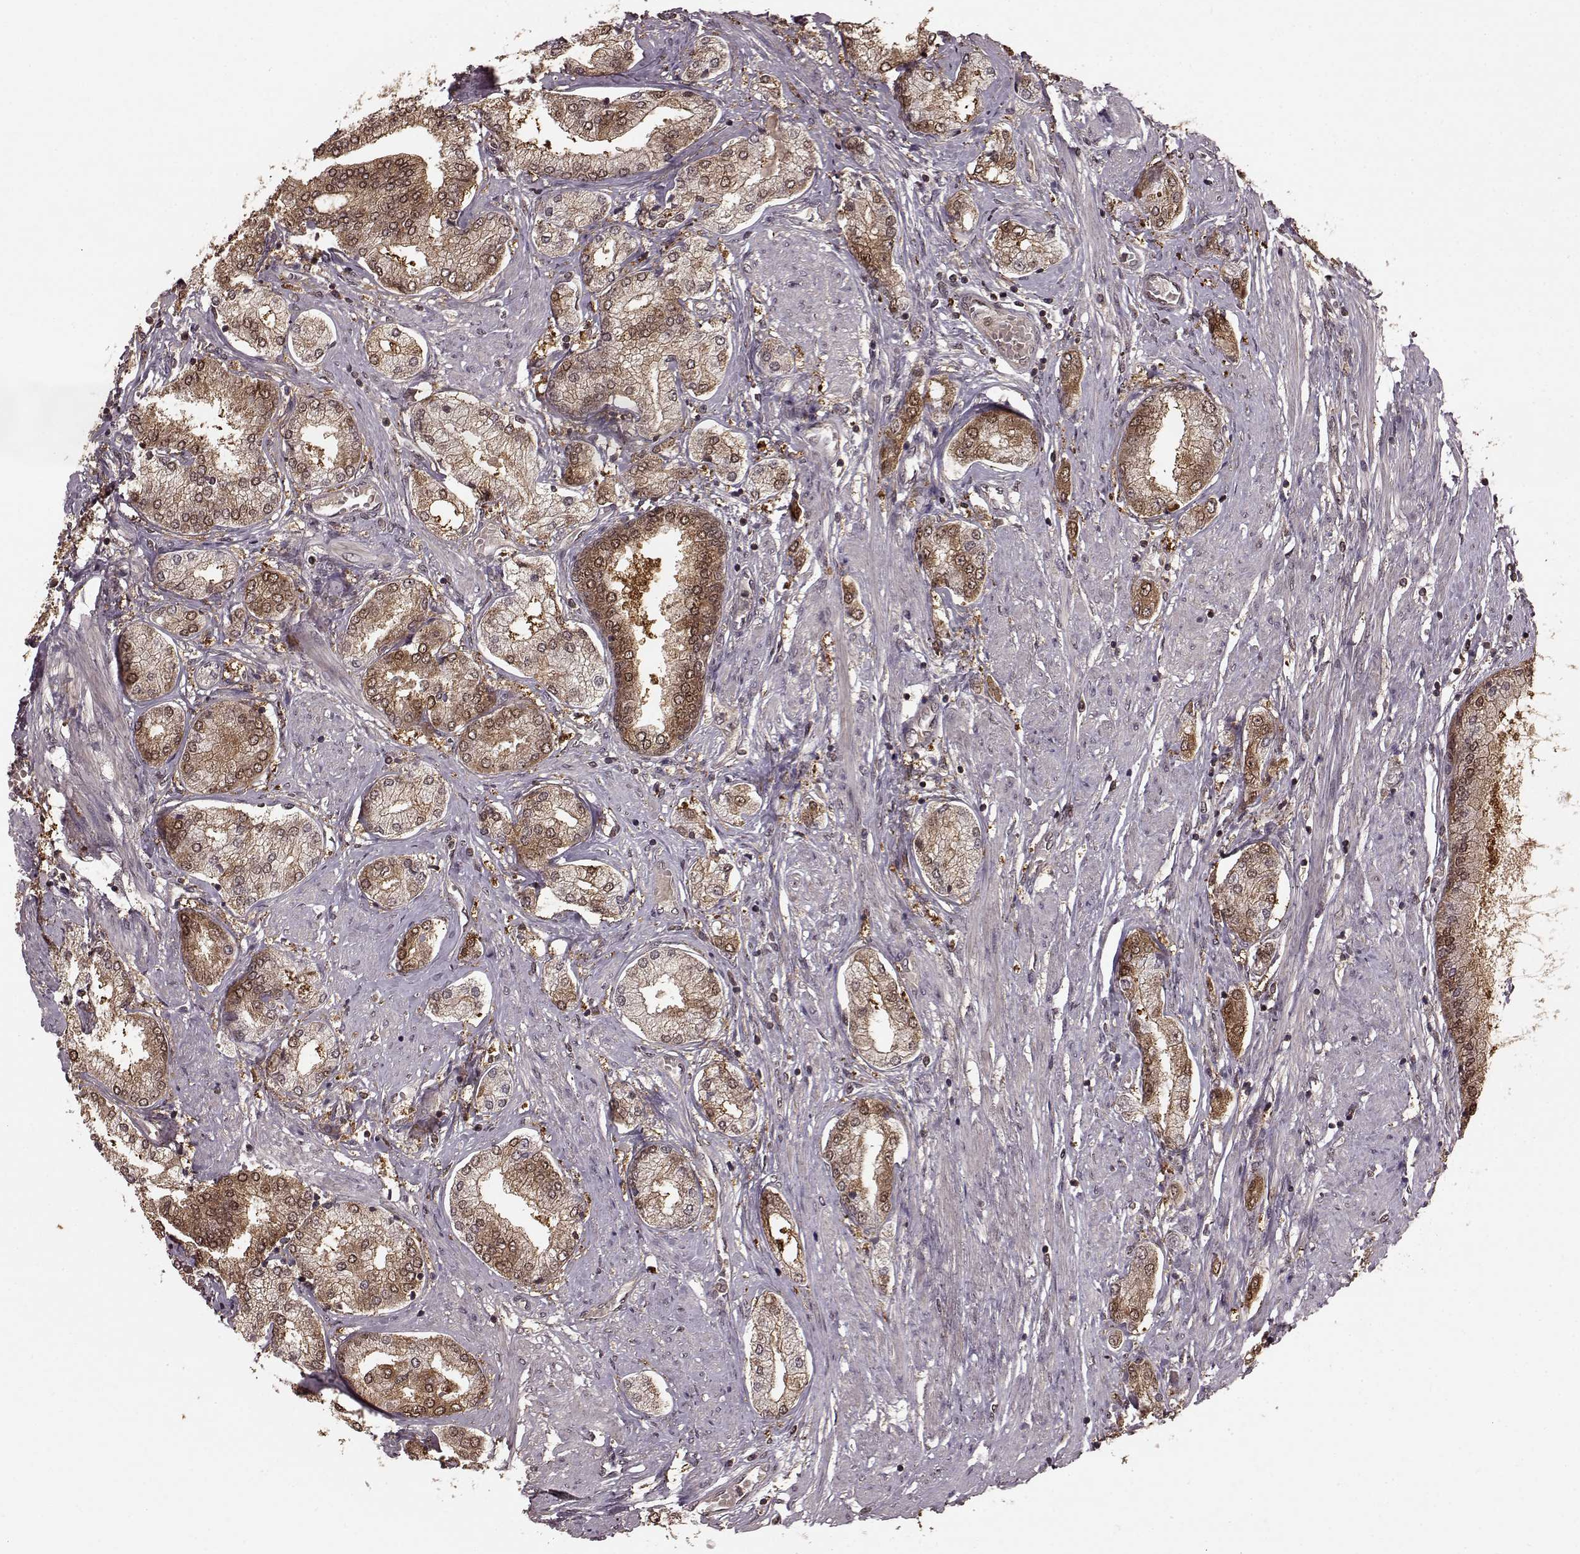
{"staining": {"intensity": "moderate", "quantity": ">75%", "location": "cytoplasmic/membranous,nuclear"}, "tissue": "prostate cancer", "cell_type": "Tumor cells", "image_type": "cancer", "snomed": [{"axis": "morphology", "description": "Adenocarcinoma, NOS"}, {"axis": "topography", "description": "Prostate"}], "caption": "There is medium levels of moderate cytoplasmic/membranous and nuclear expression in tumor cells of adenocarcinoma (prostate), as demonstrated by immunohistochemical staining (brown color).", "gene": "GSS", "patient": {"sex": "male", "age": 63}}